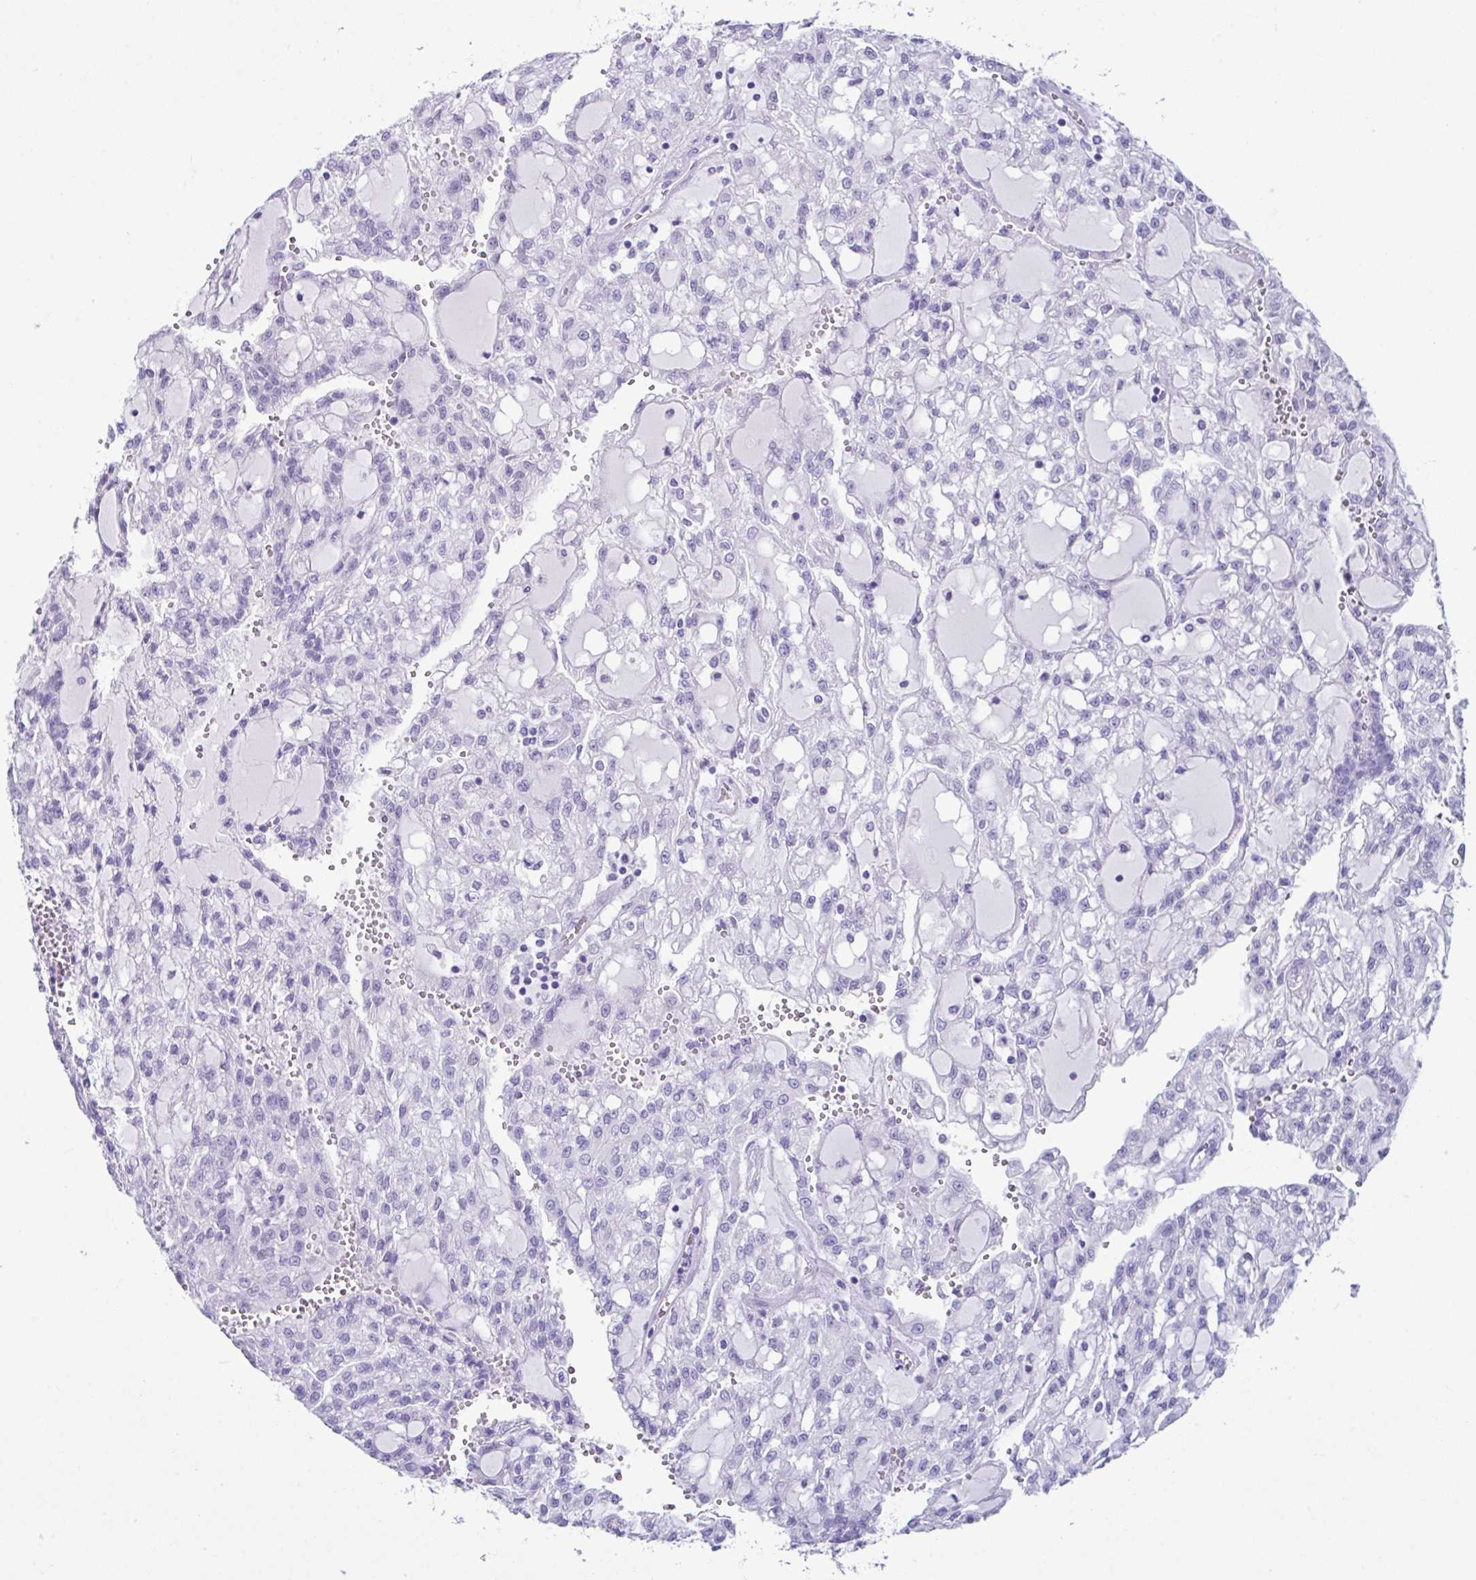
{"staining": {"intensity": "negative", "quantity": "none", "location": "none"}, "tissue": "renal cancer", "cell_type": "Tumor cells", "image_type": "cancer", "snomed": [{"axis": "morphology", "description": "Adenocarcinoma, NOS"}, {"axis": "topography", "description": "Kidney"}], "caption": "Tumor cells are negative for brown protein staining in renal cancer.", "gene": "LGALS4", "patient": {"sex": "male", "age": 63}}